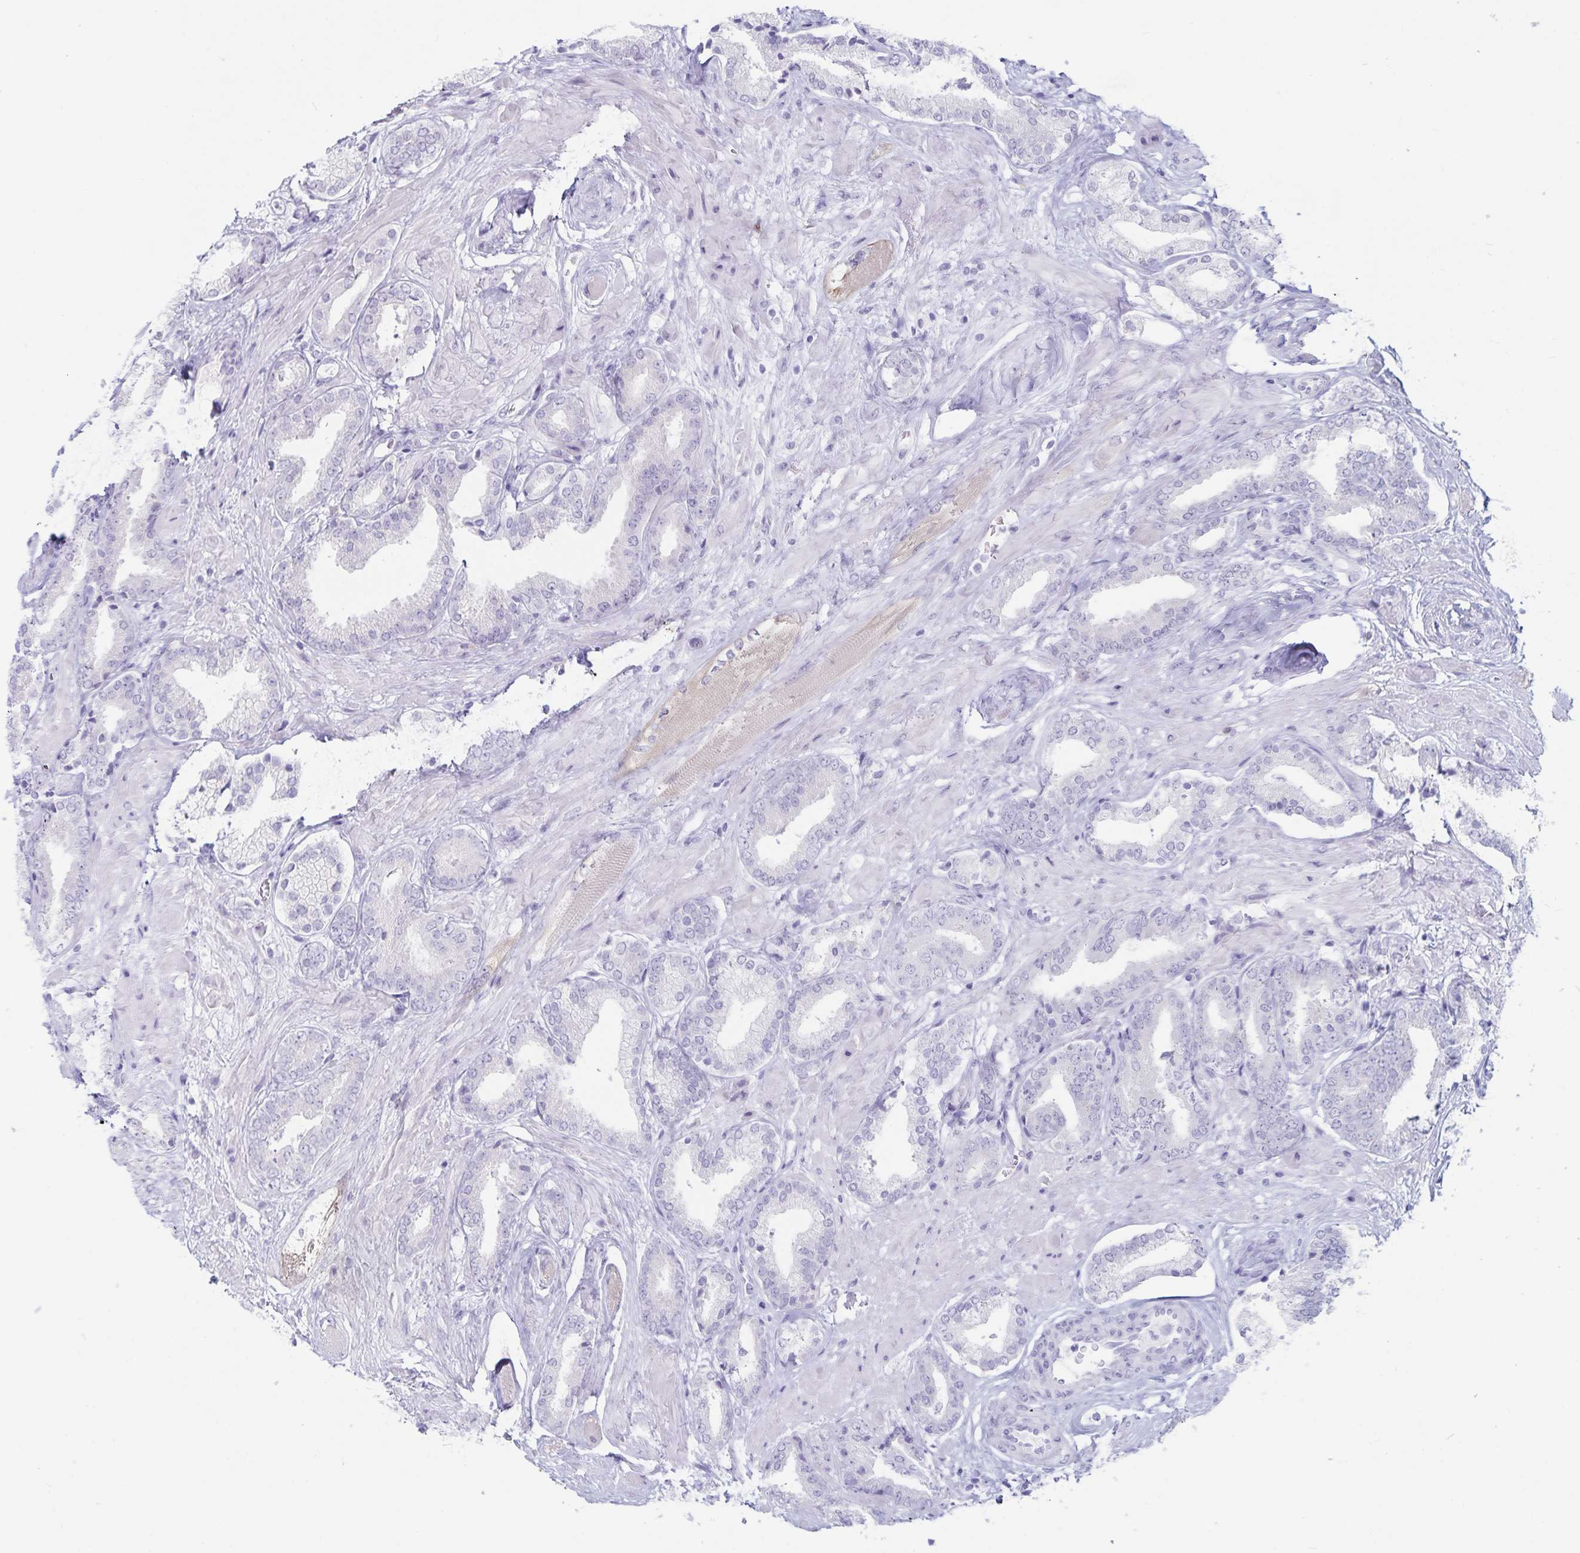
{"staining": {"intensity": "negative", "quantity": "none", "location": "none"}, "tissue": "prostate cancer", "cell_type": "Tumor cells", "image_type": "cancer", "snomed": [{"axis": "morphology", "description": "Adenocarcinoma, High grade"}, {"axis": "topography", "description": "Prostate"}], "caption": "This is a histopathology image of immunohistochemistry staining of prostate adenocarcinoma (high-grade), which shows no expression in tumor cells. (Brightfield microscopy of DAB (3,3'-diaminobenzidine) immunohistochemistry at high magnification).", "gene": "GNLY", "patient": {"sex": "male", "age": 56}}